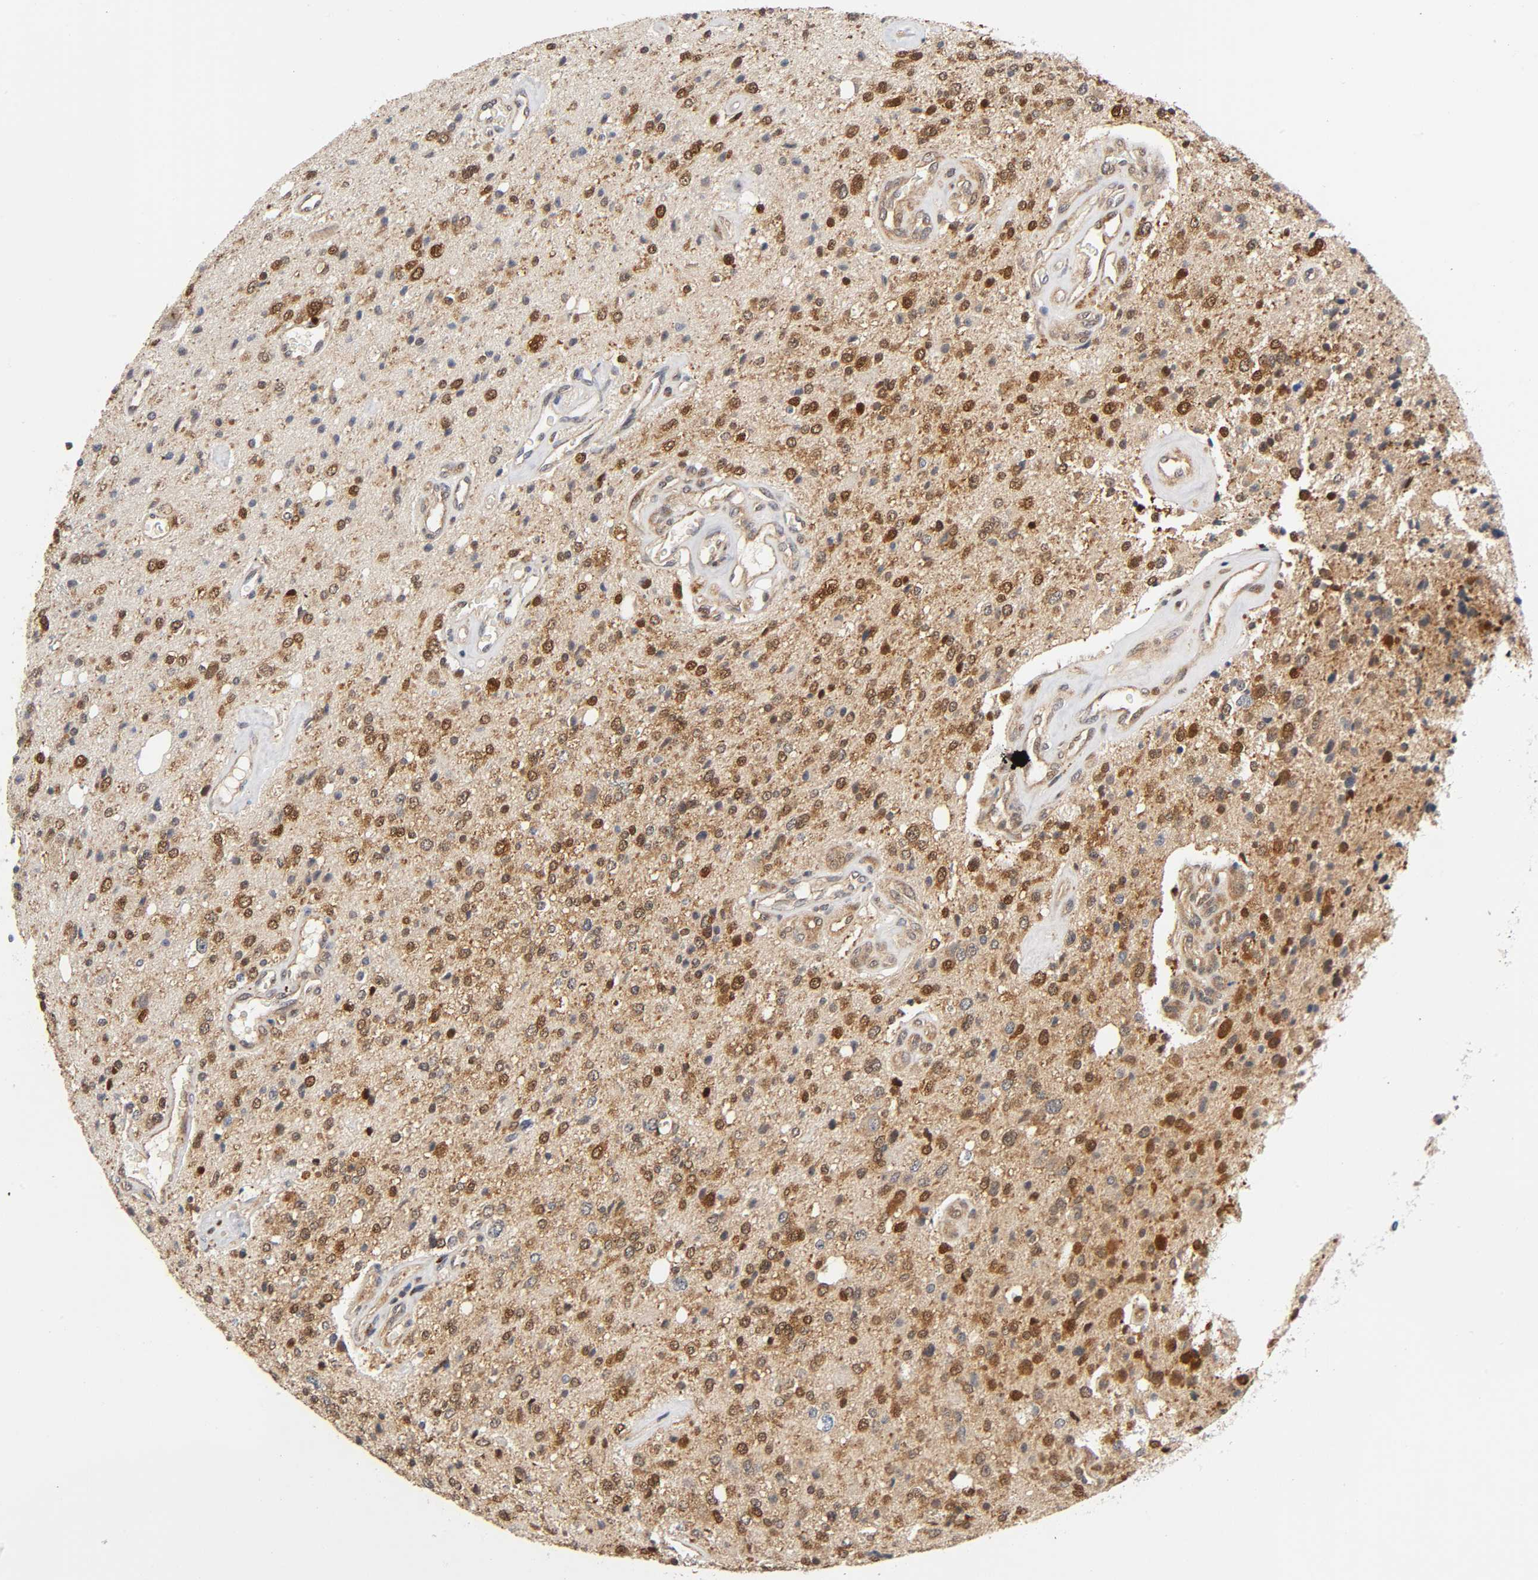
{"staining": {"intensity": "moderate", "quantity": "25%-75%", "location": "cytoplasmic/membranous,nuclear"}, "tissue": "glioma", "cell_type": "Tumor cells", "image_type": "cancer", "snomed": [{"axis": "morphology", "description": "Glioma, malignant, High grade"}, {"axis": "topography", "description": "Brain"}], "caption": "This photomicrograph exhibits immunohistochemistry (IHC) staining of malignant high-grade glioma, with medium moderate cytoplasmic/membranous and nuclear positivity in approximately 25%-75% of tumor cells.", "gene": "CASP9", "patient": {"sex": "male", "age": 47}}